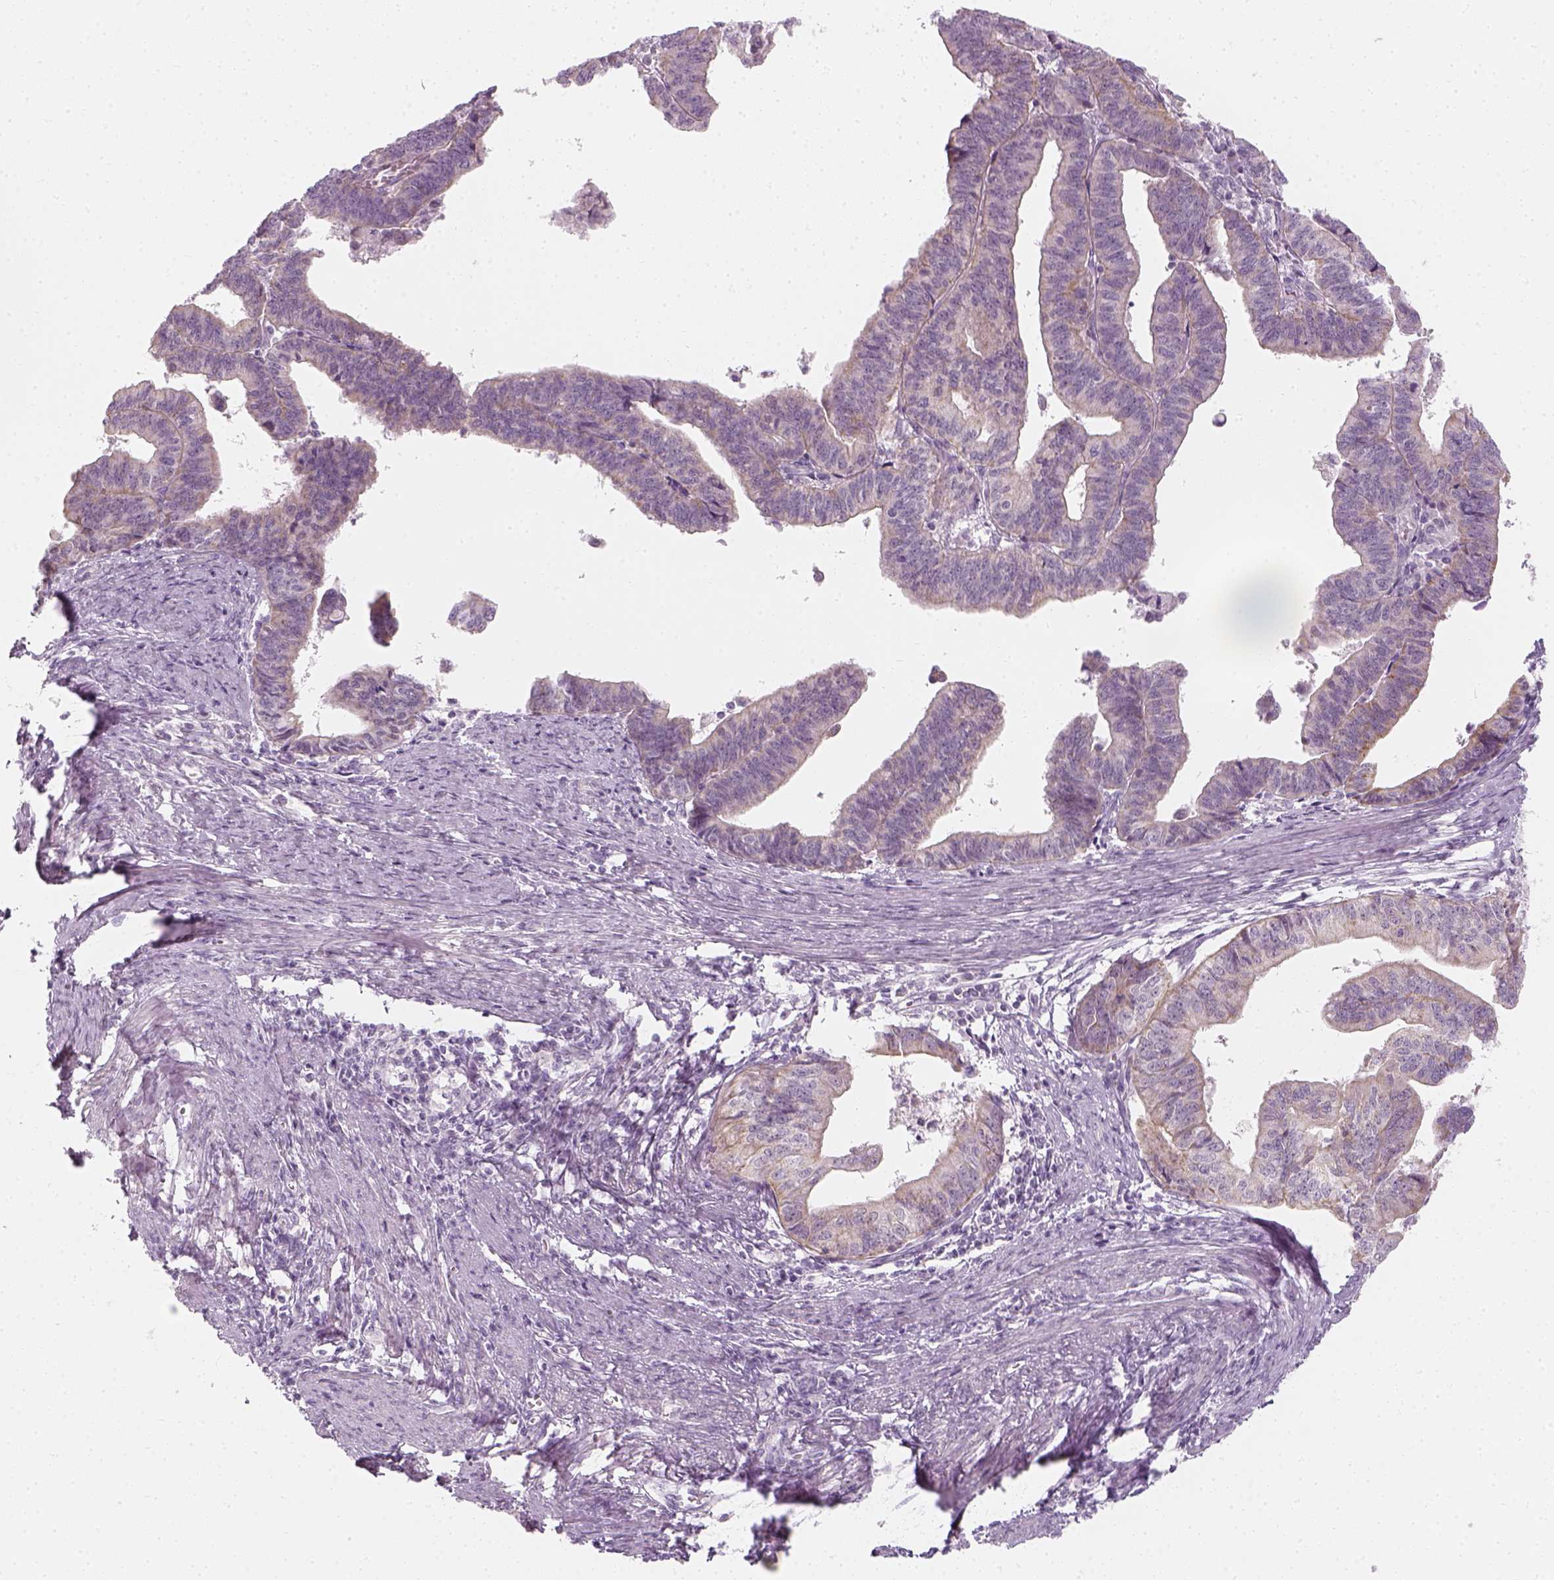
{"staining": {"intensity": "moderate", "quantity": "<25%", "location": "cytoplasmic/membranous"}, "tissue": "endometrial cancer", "cell_type": "Tumor cells", "image_type": "cancer", "snomed": [{"axis": "morphology", "description": "Adenocarcinoma, NOS"}, {"axis": "topography", "description": "Endometrium"}], "caption": "Protein expression analysis of human endometrial adenocarcinoma reveals moderate cytoplasmic/membranous expression in approximately <25% of tumor cells.", "gene": "PRAME", "patient": {"sex": "female", "age": 65}}